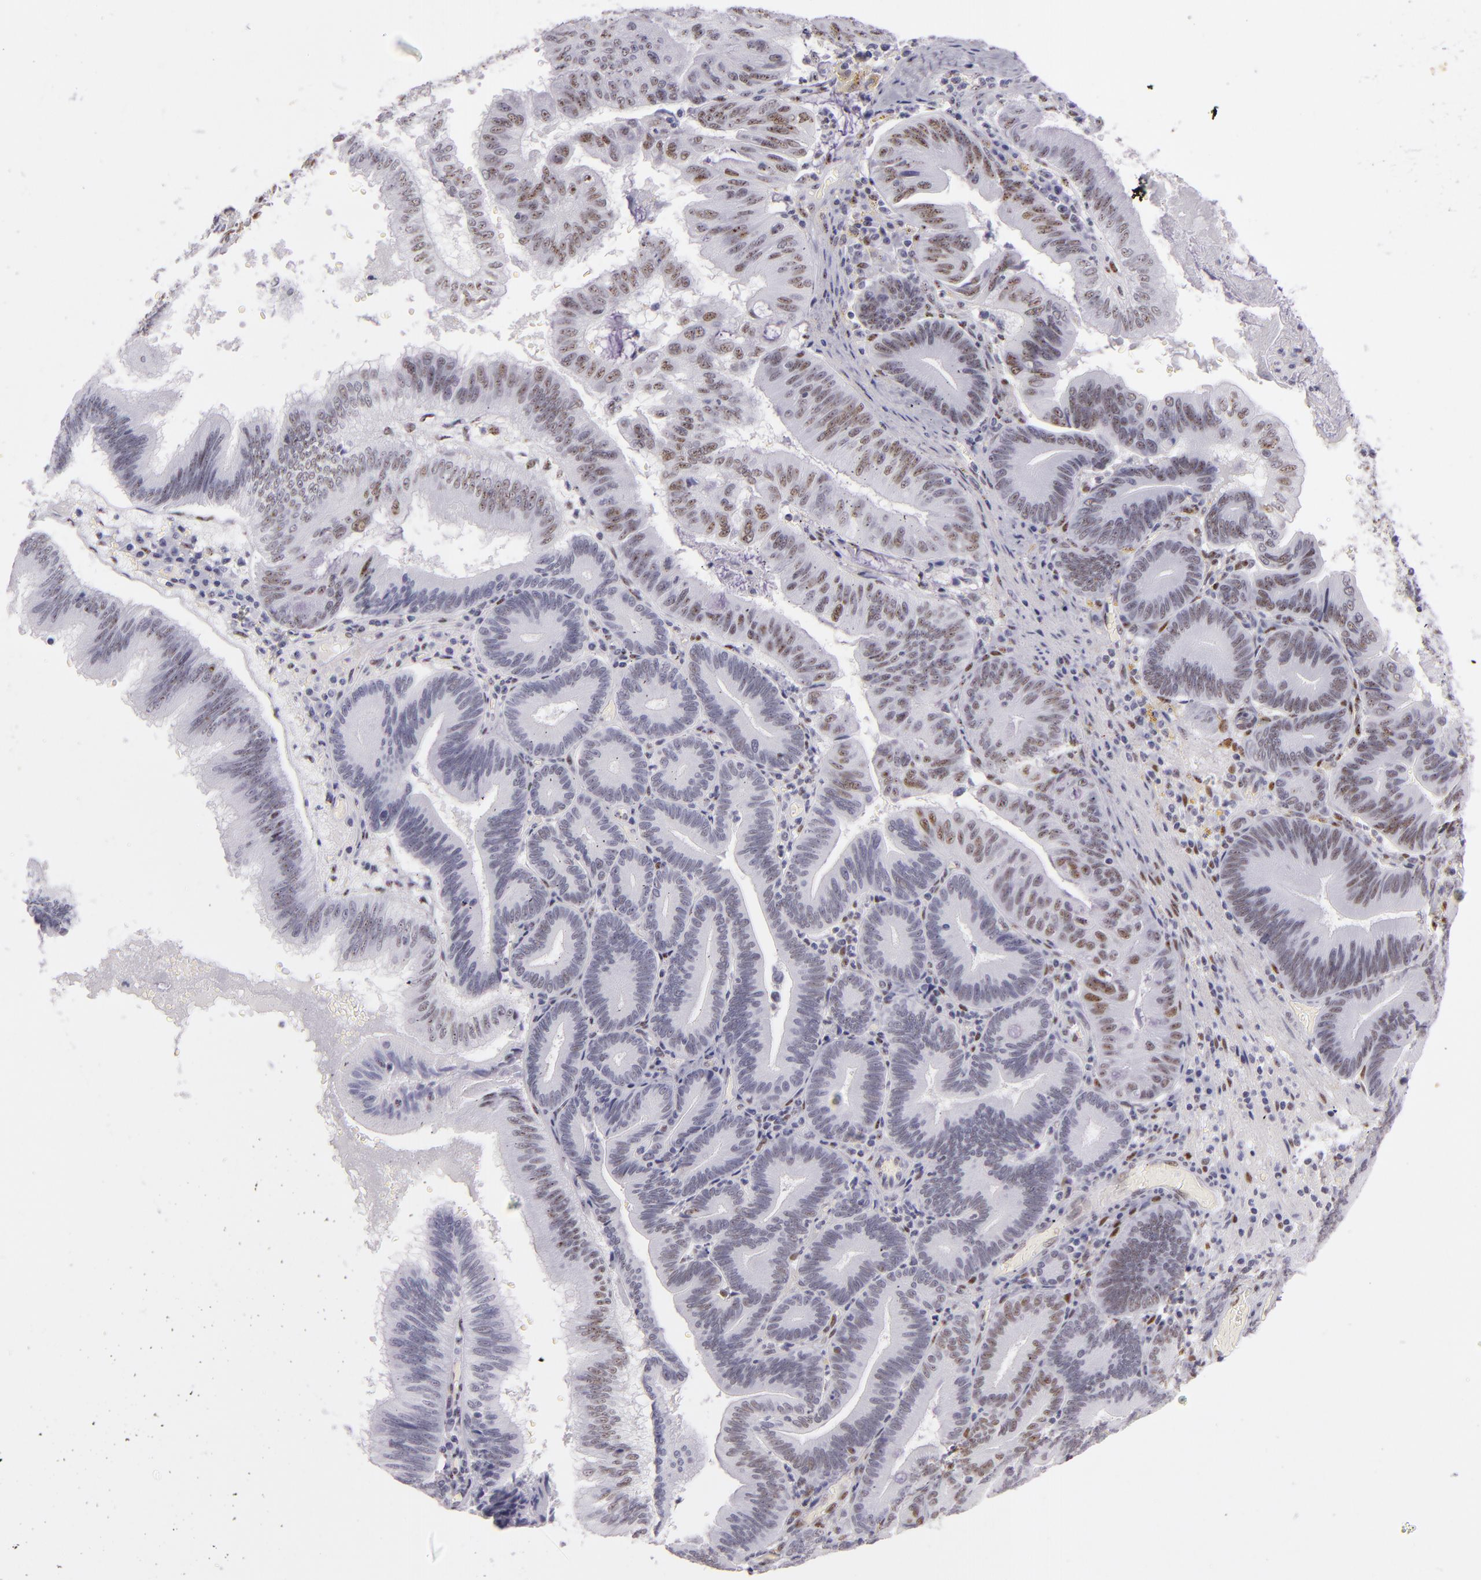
{"staining": {"intensity": "weak", "quantity": "25%-75%", "location": "nuclear"}, "tissue": "pancreatic cancer", "cell_type": "Tumor cells", "image_type": "cancer", "snomed": [{"axis": "morphology", "description": "Adenocarcinoma, NOS"}, {"axis": "topography", "description": "Pancreas"}], "caption": "Immunohistochemical staining of human pancreatic cancer (adenocarcinoma) reveals weak nuclear protein positivity in about 25%-75% of tumor cells. The staining is performed using DAB brown chromogen to label protein expression. The nuclei are counter-stained blue using hematoxylin.", "gene": "TOP3A", "patient": {"sex": "male", "age": 82}}